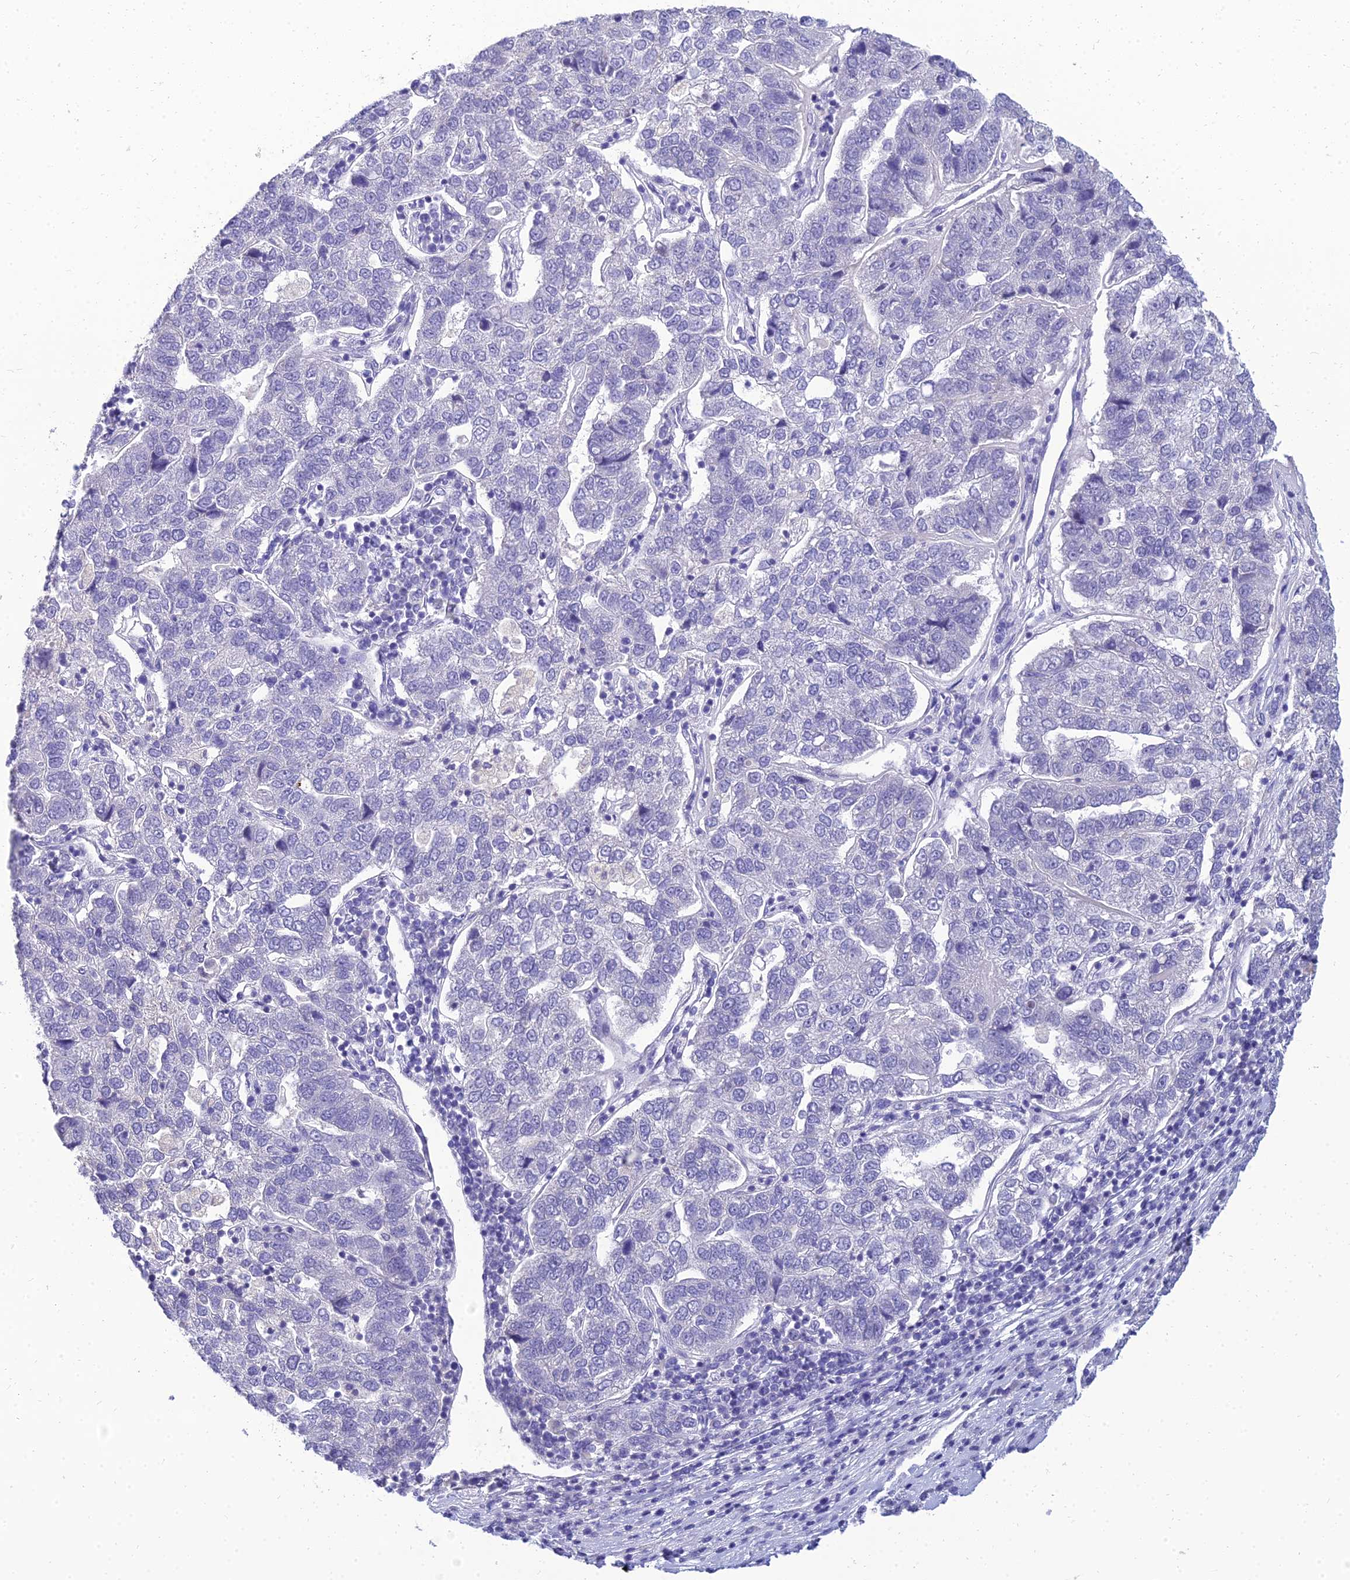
{"staining": {"intensity": "negative", "quantity": "none", "location": "none"}, "tissue": "pancreatic cancer", "cell_type": "Tumor cells", "image_type": "cancer", "snomed": [{"axis": "morphology", "description": "Adenocarcinoma, NOS"}, {"axis": "topography", "description": "Pancreas"}], "caption": "This is a micrograph of immunohistochemistry staining of adenocarcinoma (pancreatic), which shows no positivity in tumor cells. Nuclei are stained in blue.", "gene": "NPY", "patient": {"sex": "female", "age": 61}}